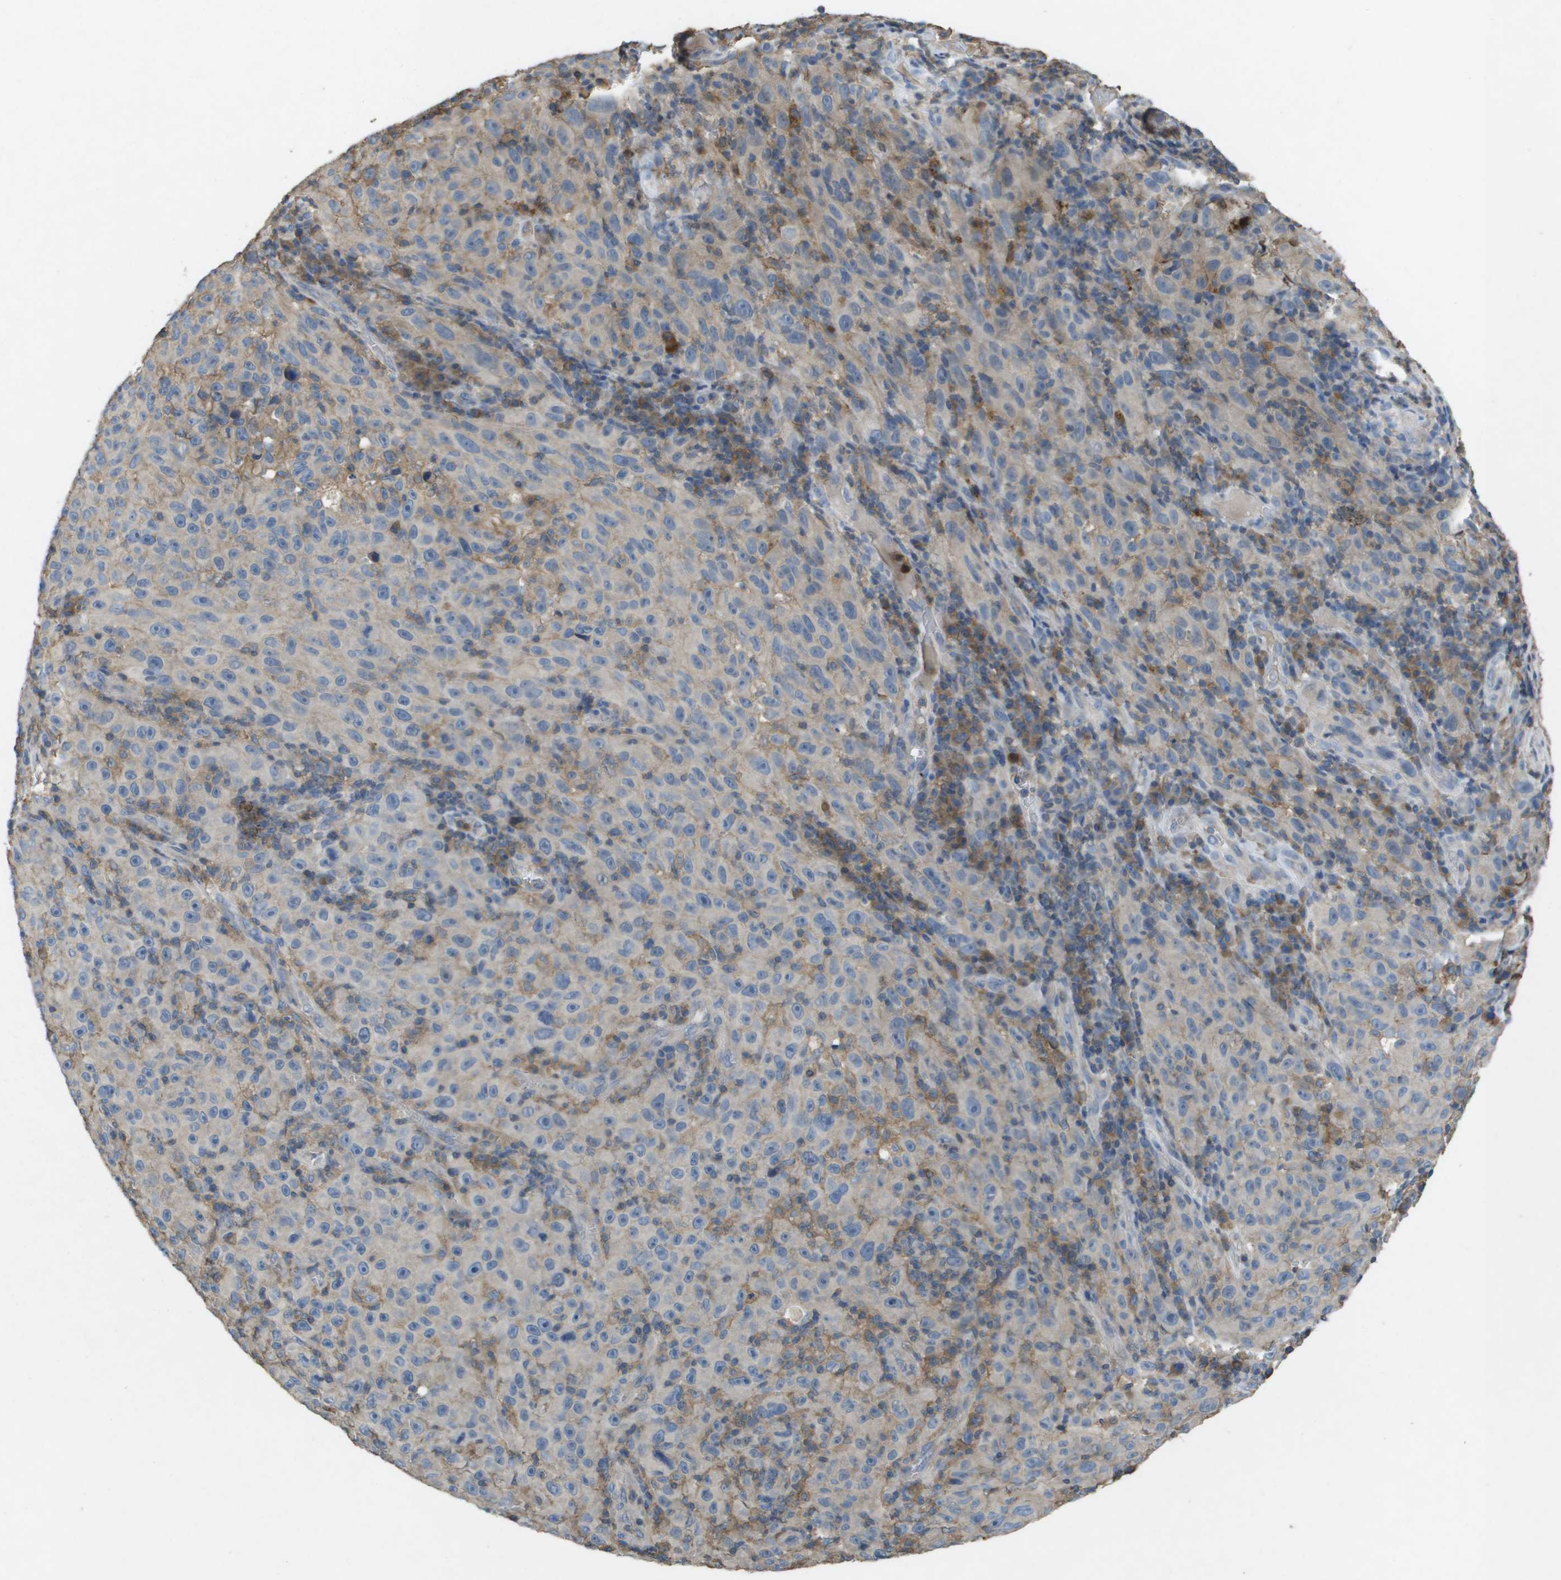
{"staining": {"intensity": "weak", "quantity": "<25%", "location": "cytoplasmic/membranous"}, "tissue": "melanoma", "cell_type": "Tumor cells", "image_type": "cancer", "snomed": [{"axis": "morphology", "description": "Malignant melanoma, NOS"}, {"axis": "topography", "description": "Skin"}], "caption": "Protein analysis of melanoma exhibits no significant staining in tumor cells.", "gene": "CLCA4", "patient": {"sex": "female", "age": 82}}